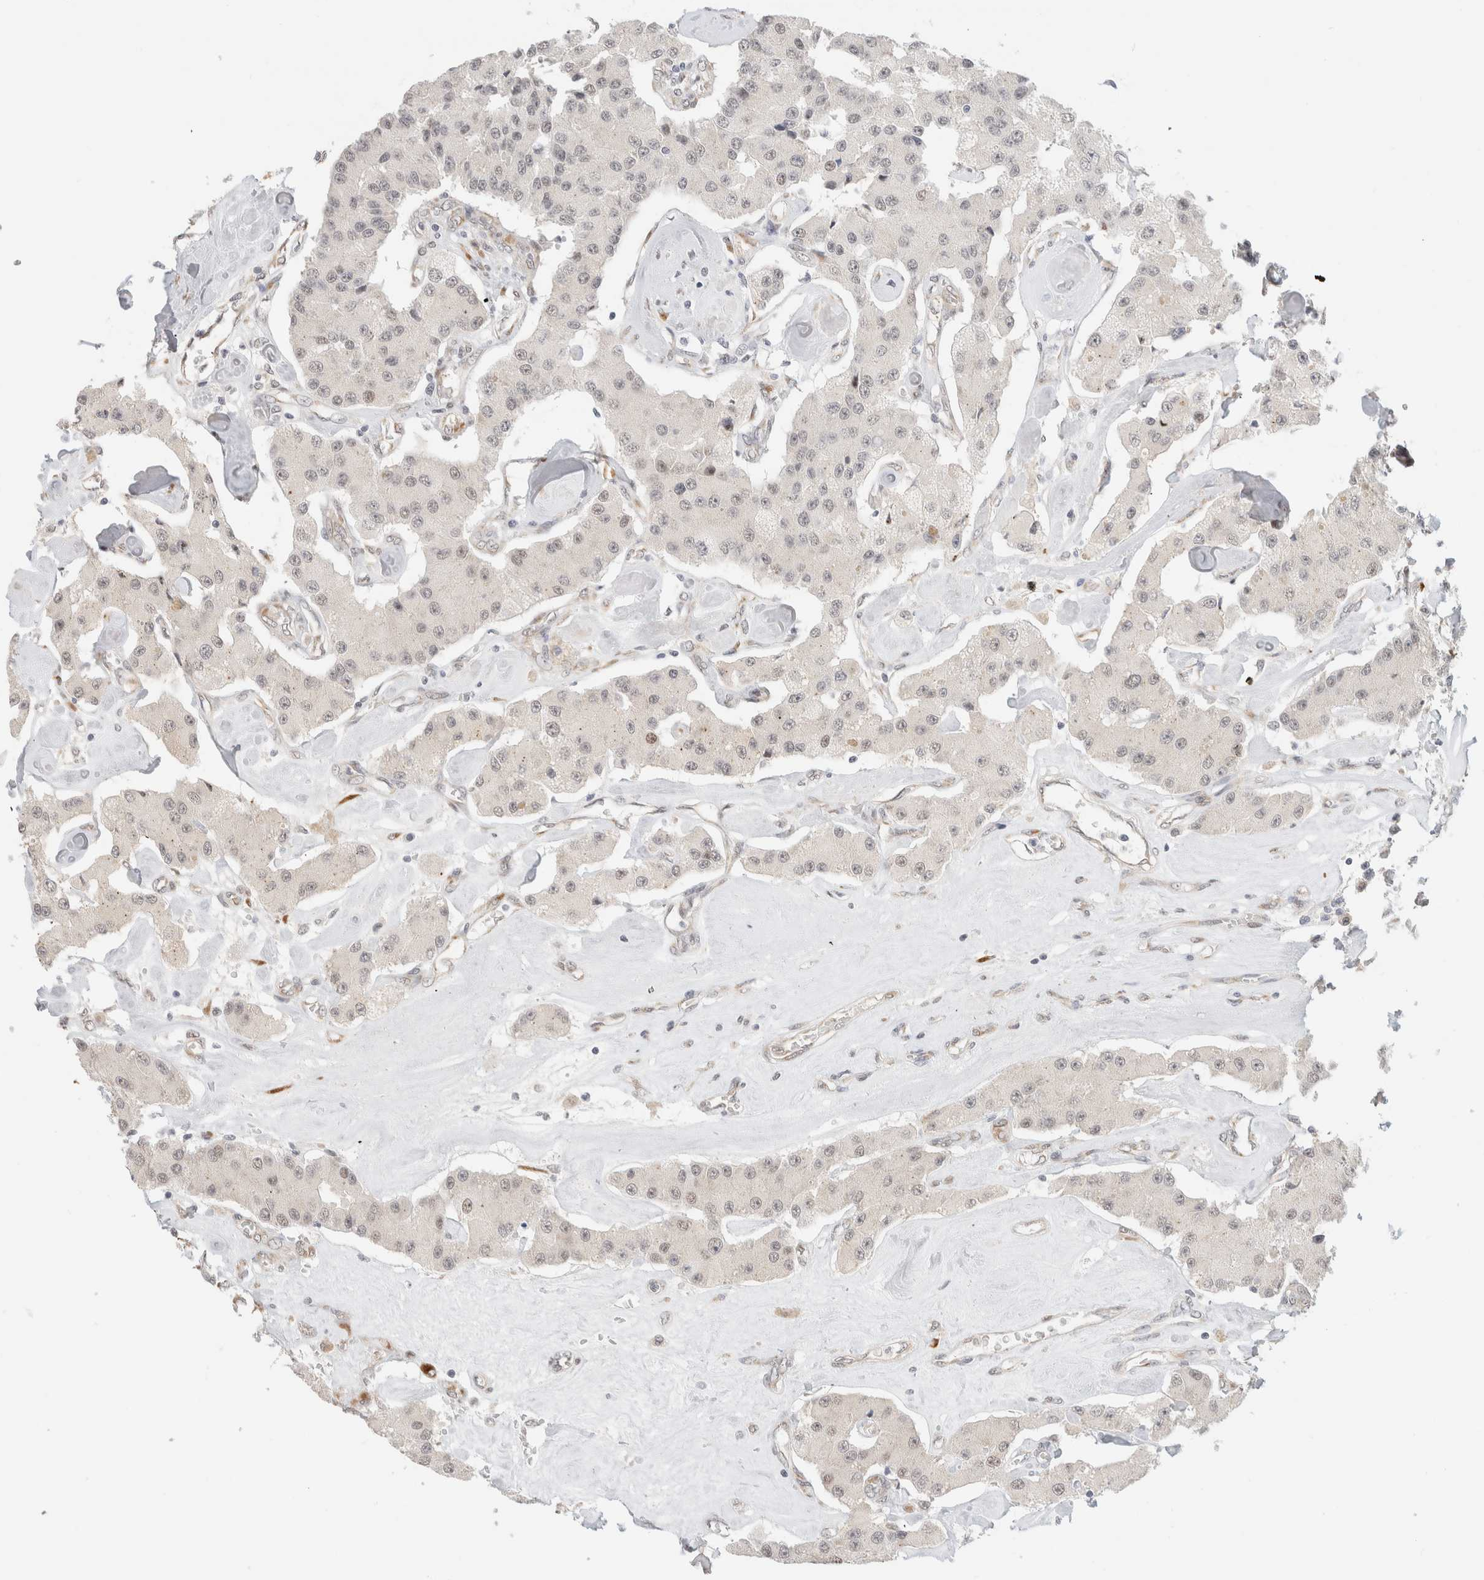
{"staining": {"intensity": "weak", "quantity": "<25%", "location": "nuclear"}, "tissue": "carcinoid", "cell_type": "Tumor cells", "image_type": "cancer", "snomed": [{"axis": "morphology", "description": "Carcinoid, malignant, NOS"}, {"axis": "topography", "description": "Pancreas"}], "caption": "The image exhibits no staining of tumor cells in carcinoid.", "gene": "HDLBP", "patient": {"sex": "male", "age": 41}}